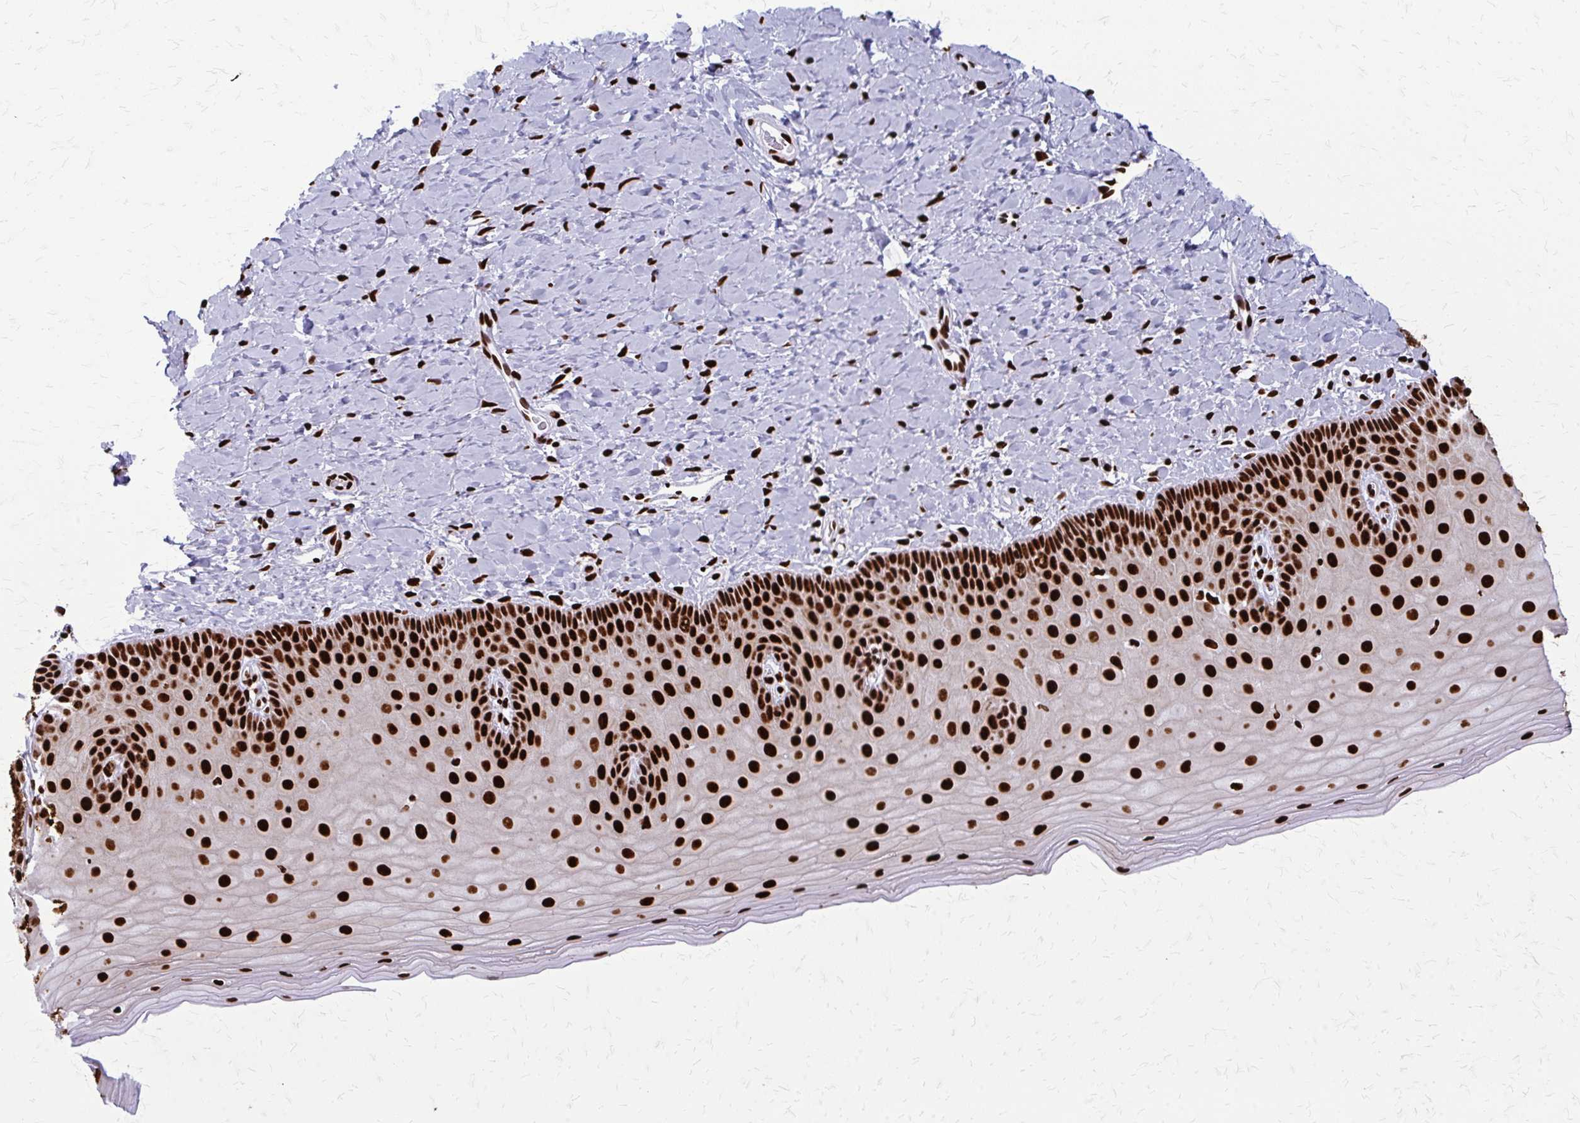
{"staining": {"intensity": "strong", "quantity": ">75%", "location": "nuclear"}, "tissue": "cervix", "cell_type": "Glandular cells", "image_type": "normal", "snomed": [{"axis": "morphology", "description": "Normal tissue, NOS"}, {"axis": "topography", "description": "Cervix"}], "caption": "Strong nuclear expression is seen in about >75% of glandular cells in normal cervix.", "gene": "SFPQ", "patient": {"sex": "female", "age": 37}}